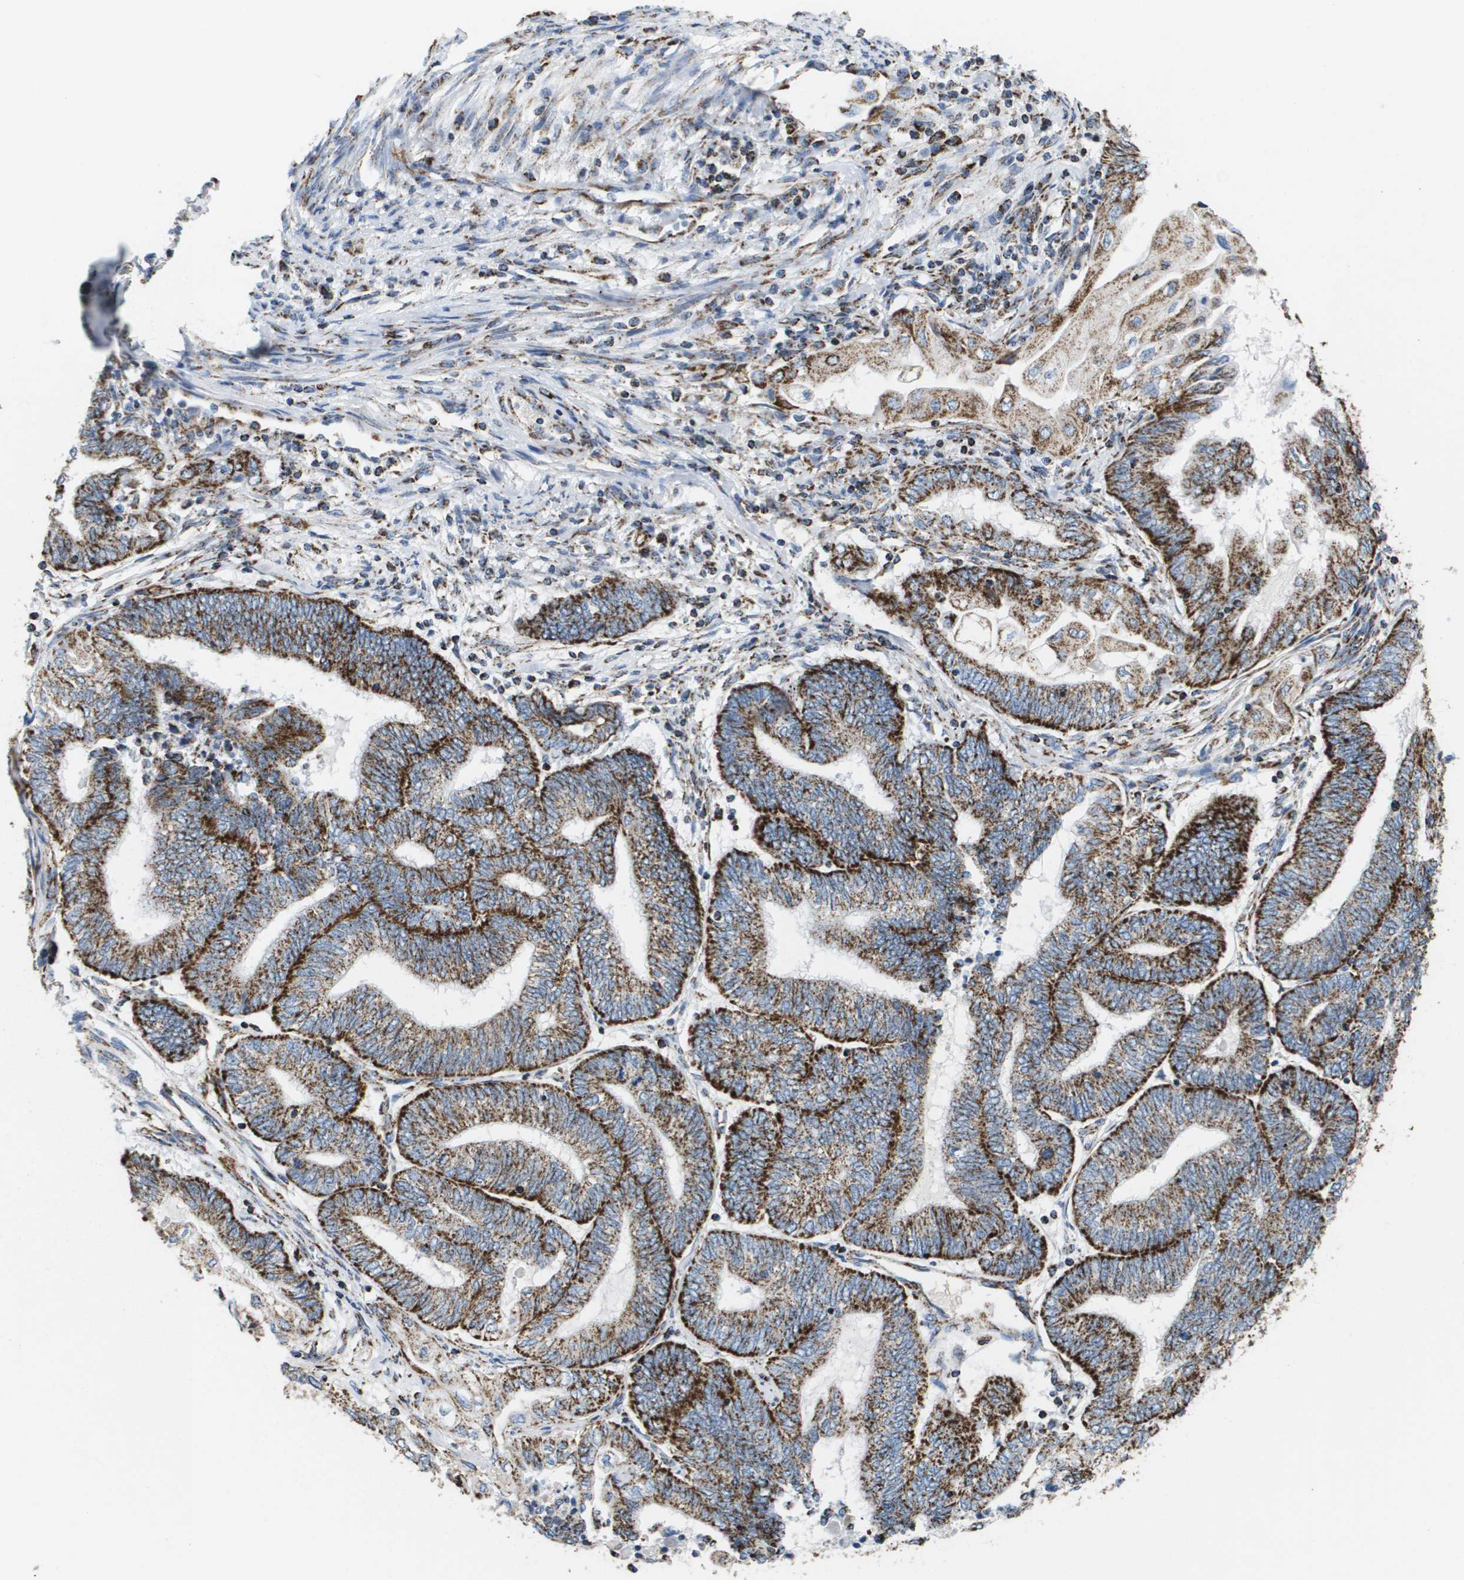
{"staining": {"intensity": "strong", "quantity": ">75%", "location": "cytoplasmic/membranous"}, "tissue": "endometrial cancer", "cell_type": "Tumor cells", "image_type": "cancer", "snomed": [{"axis": "morphology", "description": "Adenocarcinoma, NOS"}, {"axis": "topography", "description": "Uterus"}, {"axis": "topography", "description": "Endometrium"}], "caption": "This histopathology image reveals immunohistochemistry staining of endometrial adenocarcinoma, with high strong cytoplasmic/membranous staining in approximately >75% of tumor cells.", "gene": "ATP5F1B", "patient": {"sex": "female", "age": 70}}